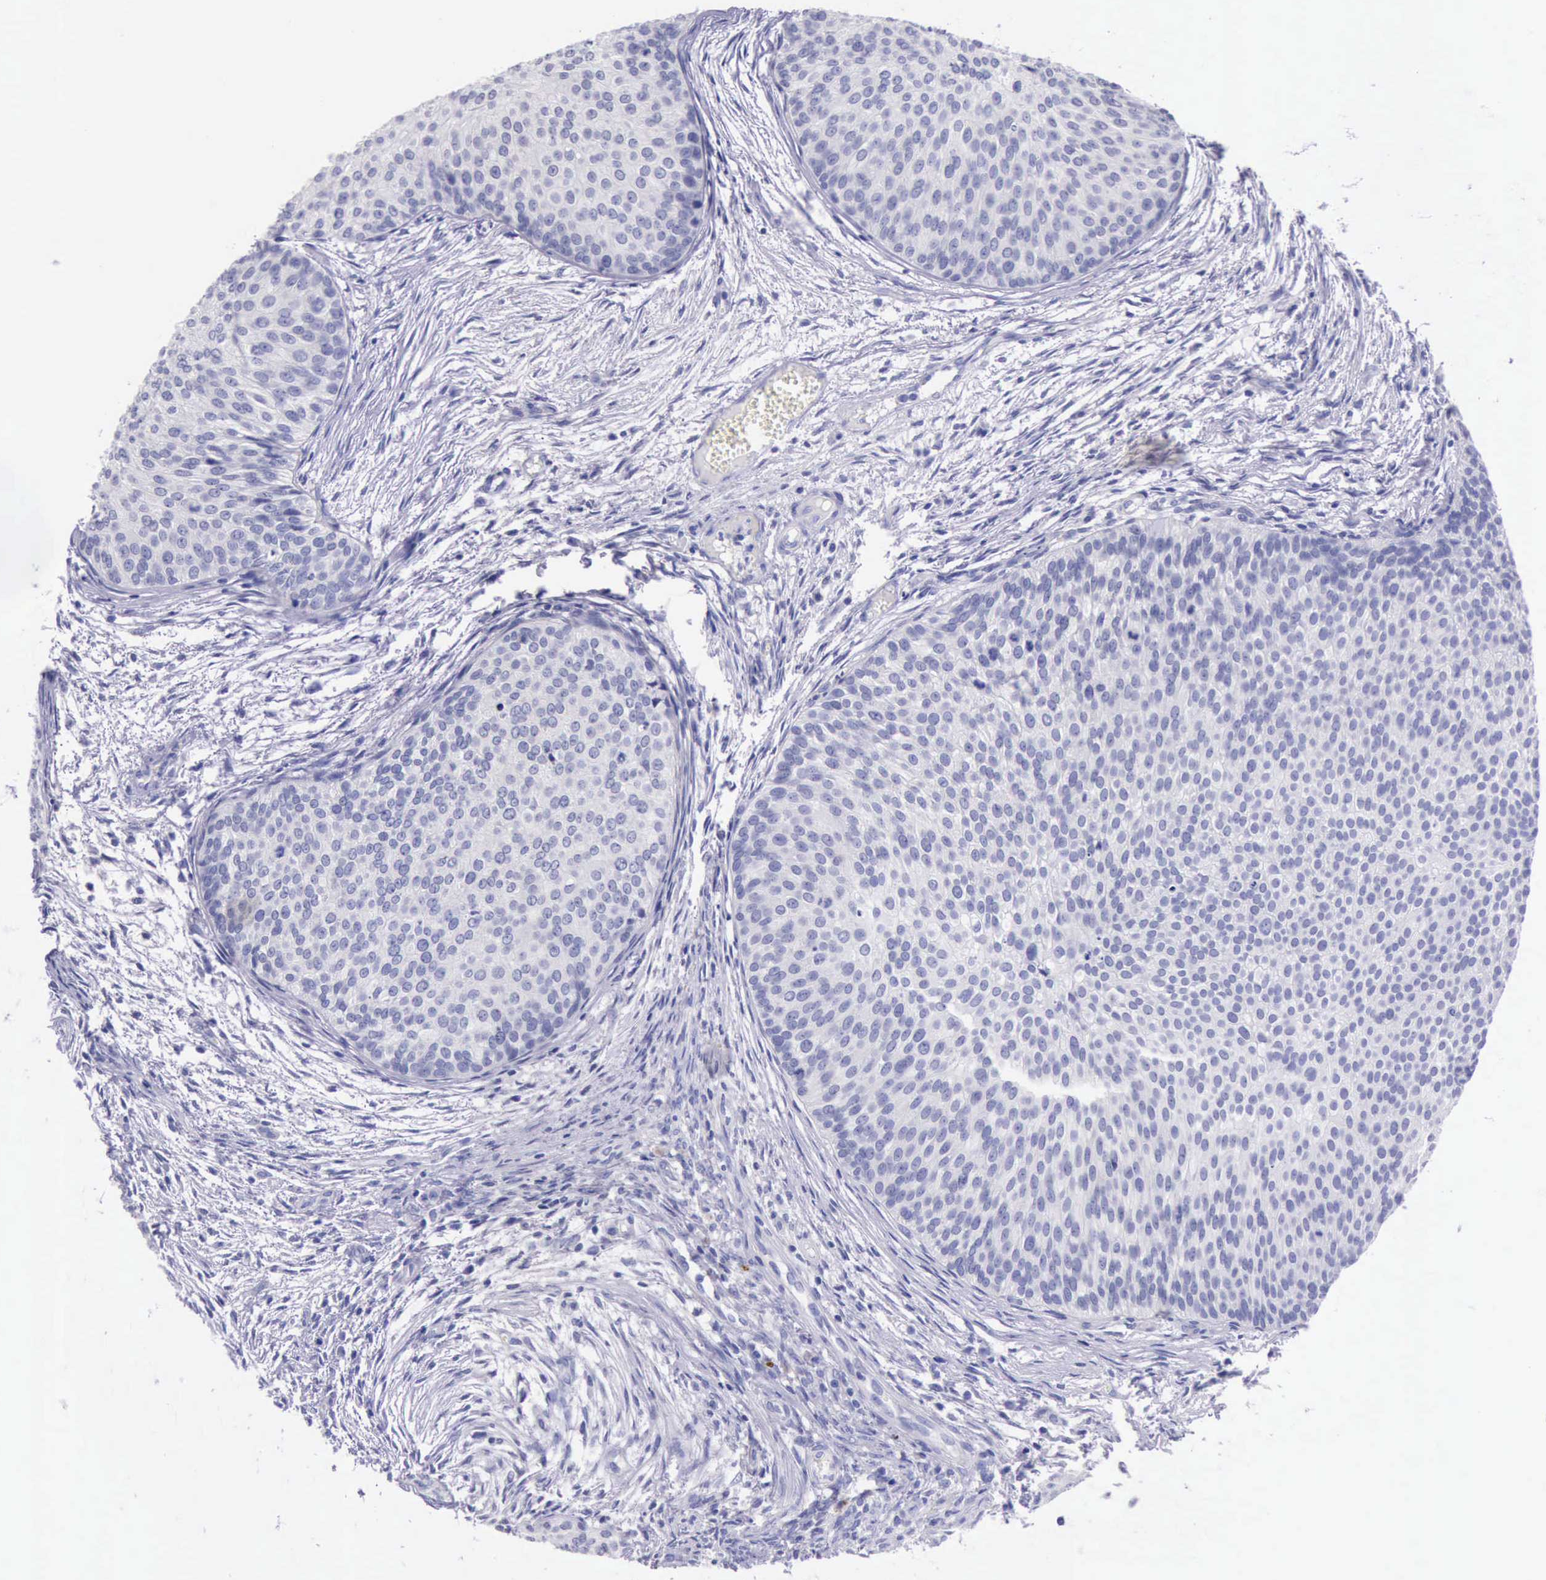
{"staining": {"intensity": "negative", "quantity": "none", "location": "none"}, "tissue": "urothelial cancer", "cell_type": "Tumor cells", "image_type": "cancer", "snomed": [{"axis": "morphology", "description": "Urothelial carcinoma, Low grade"}, {"axis": "topography", "description": "Urinary bladder"}], "caption": "Image shows no protein positivity in tumor cells of urothelial carcinoma (low-grade) tissue.", "gene": "LRFN5", "patient": {"sex": "male", "age": 84}}